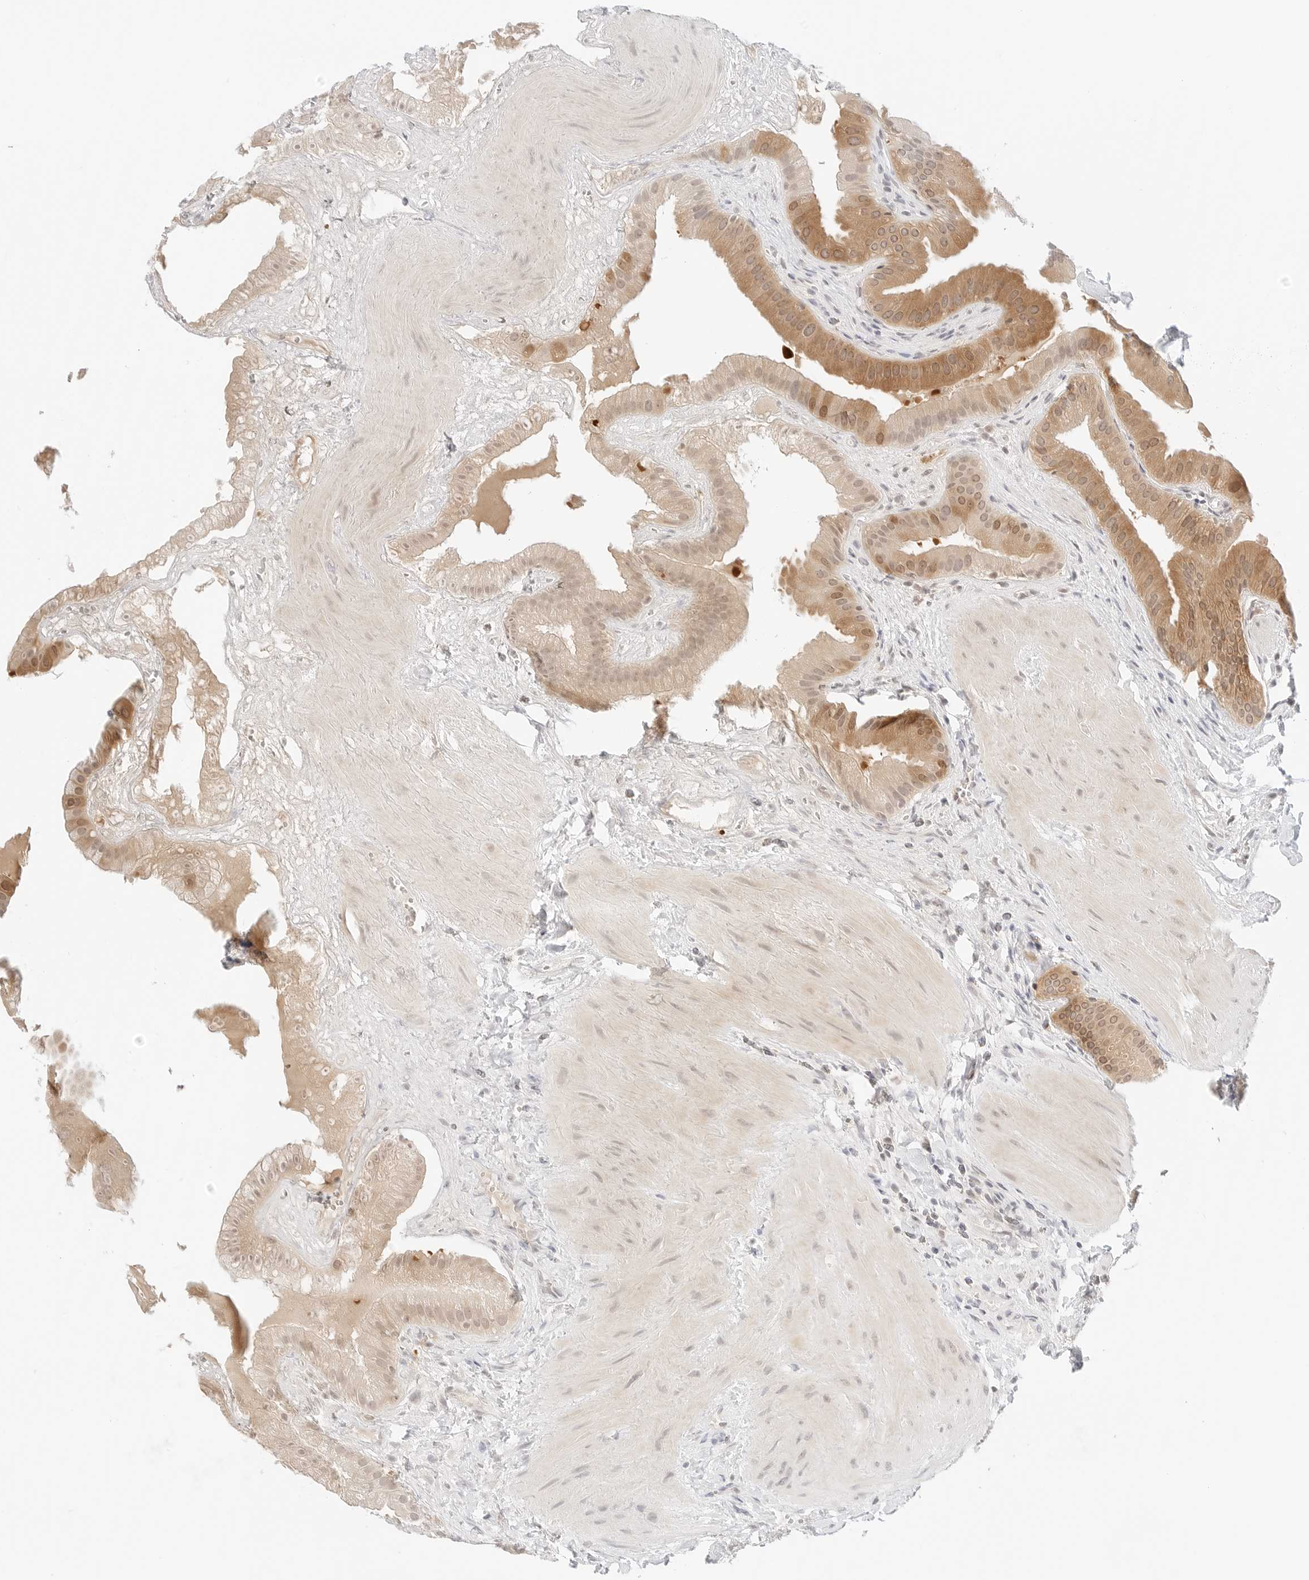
{"staining": {"intensity": "moderate", "quantity": ">75%", "location": "cytoplasmic/membranous,nuclear"}, "tissue": "gallbladder", "cell_type": "Glandular cells", "image_type": "normal", "snomed": [{"axis": "morphology", "description": "Normal tissue, NOS"}, {"axis": "topography", "description": "Gallbladder"}], "caption": "Immunohistochemistry (IHC) histopathology image of unremarkable gallbladder: human gallbladder stained using IHC displays medium levels of moderate protein expression localized specifically in the cytoplasmic/membranous,nuclear of glandular cells, appearing as a cytoplasmic/membranous,nuclear brown color.", "gene": "ERO1B", "patient": {"sex": "male", "age": 55}}